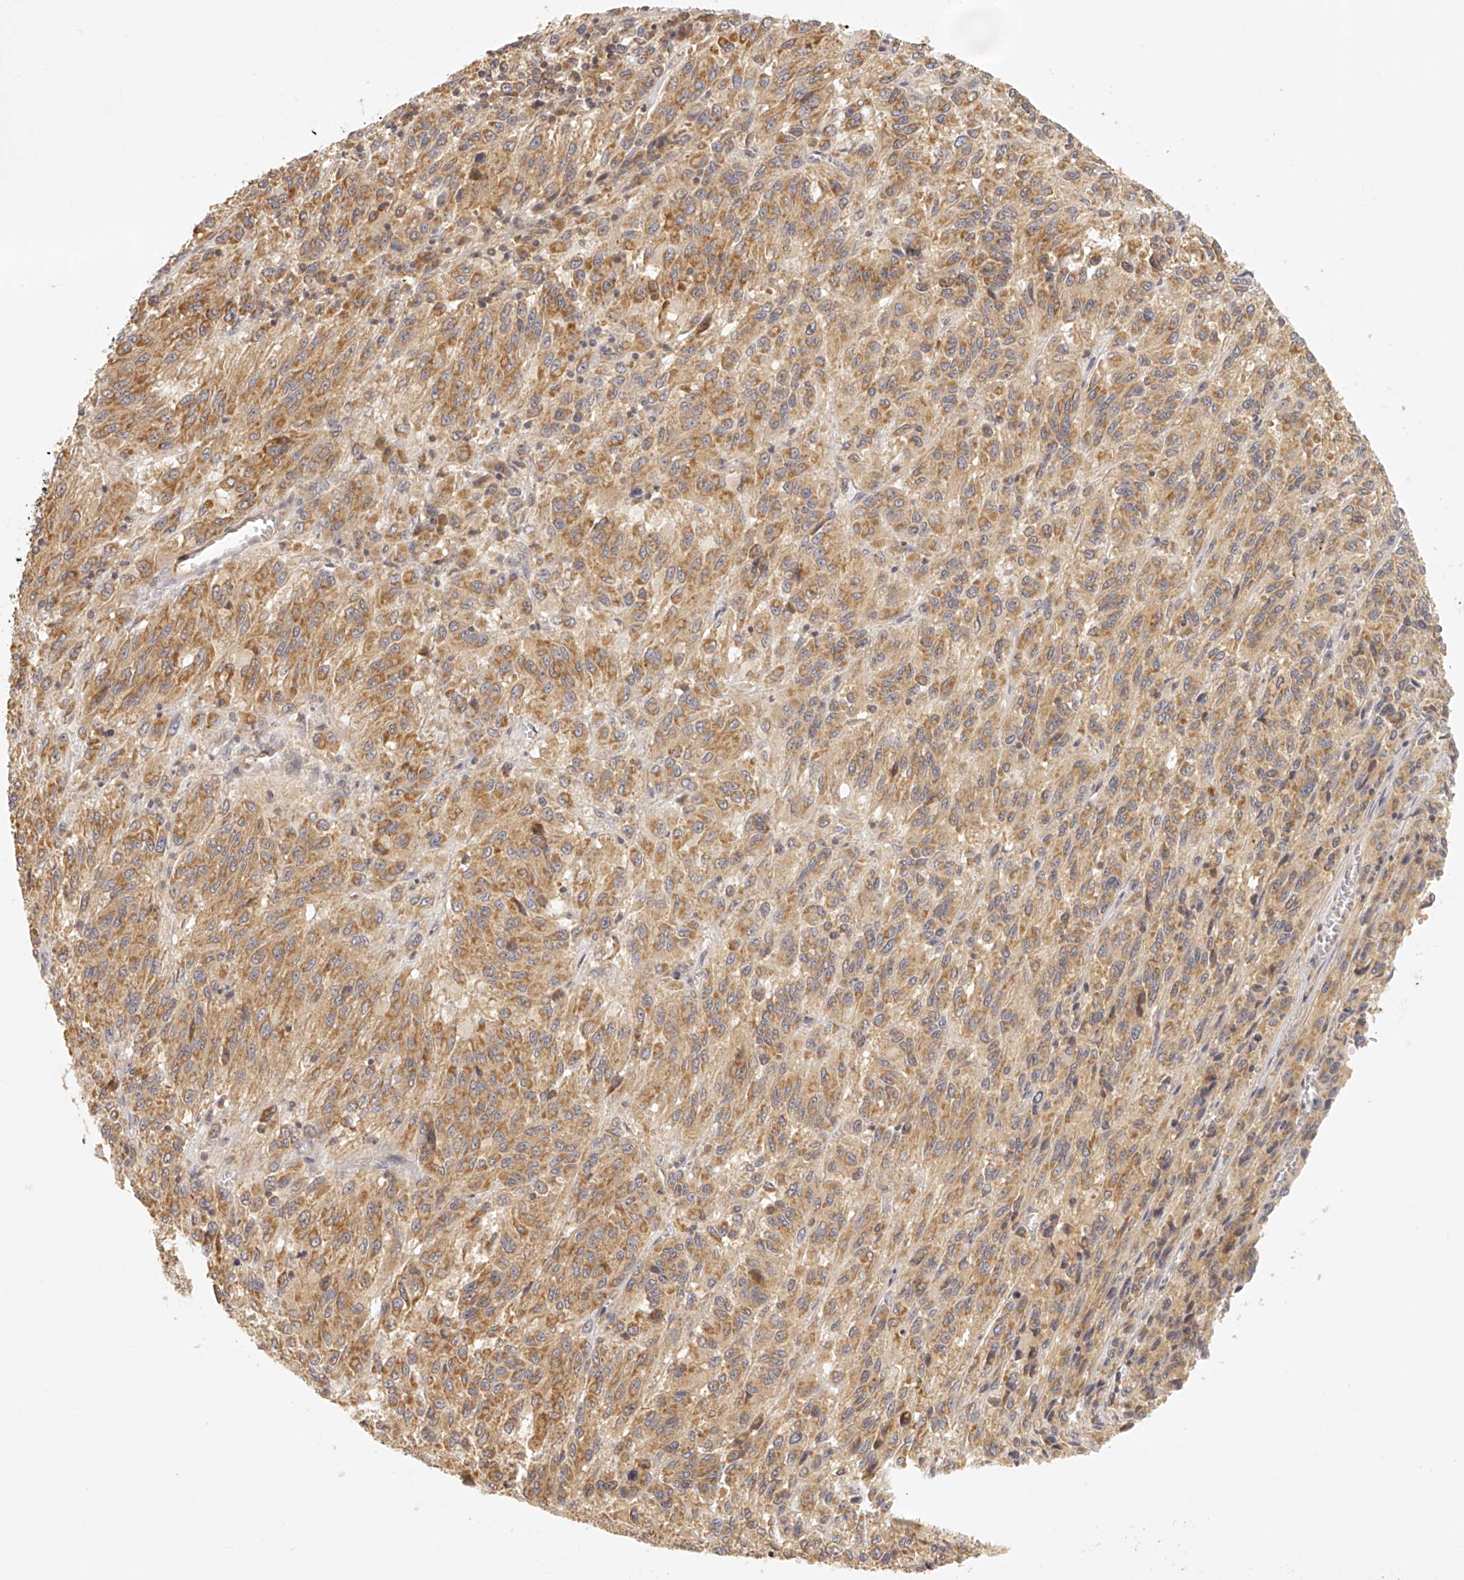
{"staining": {"intensity": "moderate", "quantity": ">75%", "location": "cytoplasmic/membranous"}, "tissue": "melanoma", "cell_type": "Tumor cells", "image_type": "cancer", "snomed": [{"axis": "morphology", "description": "Malignant melanoma, Metastatic site"}, {"axis": "topography", "description": "Lung"}], "caption": "Immunohistochemical staining of malignant melanoma (metastatic site) demonstrates medium levels of moderate cytoplasmic/membranous protein expression in about >75% of tumor cells.", "gene": "EIF3I", "patient": {"sex": "male", "age": 64}}